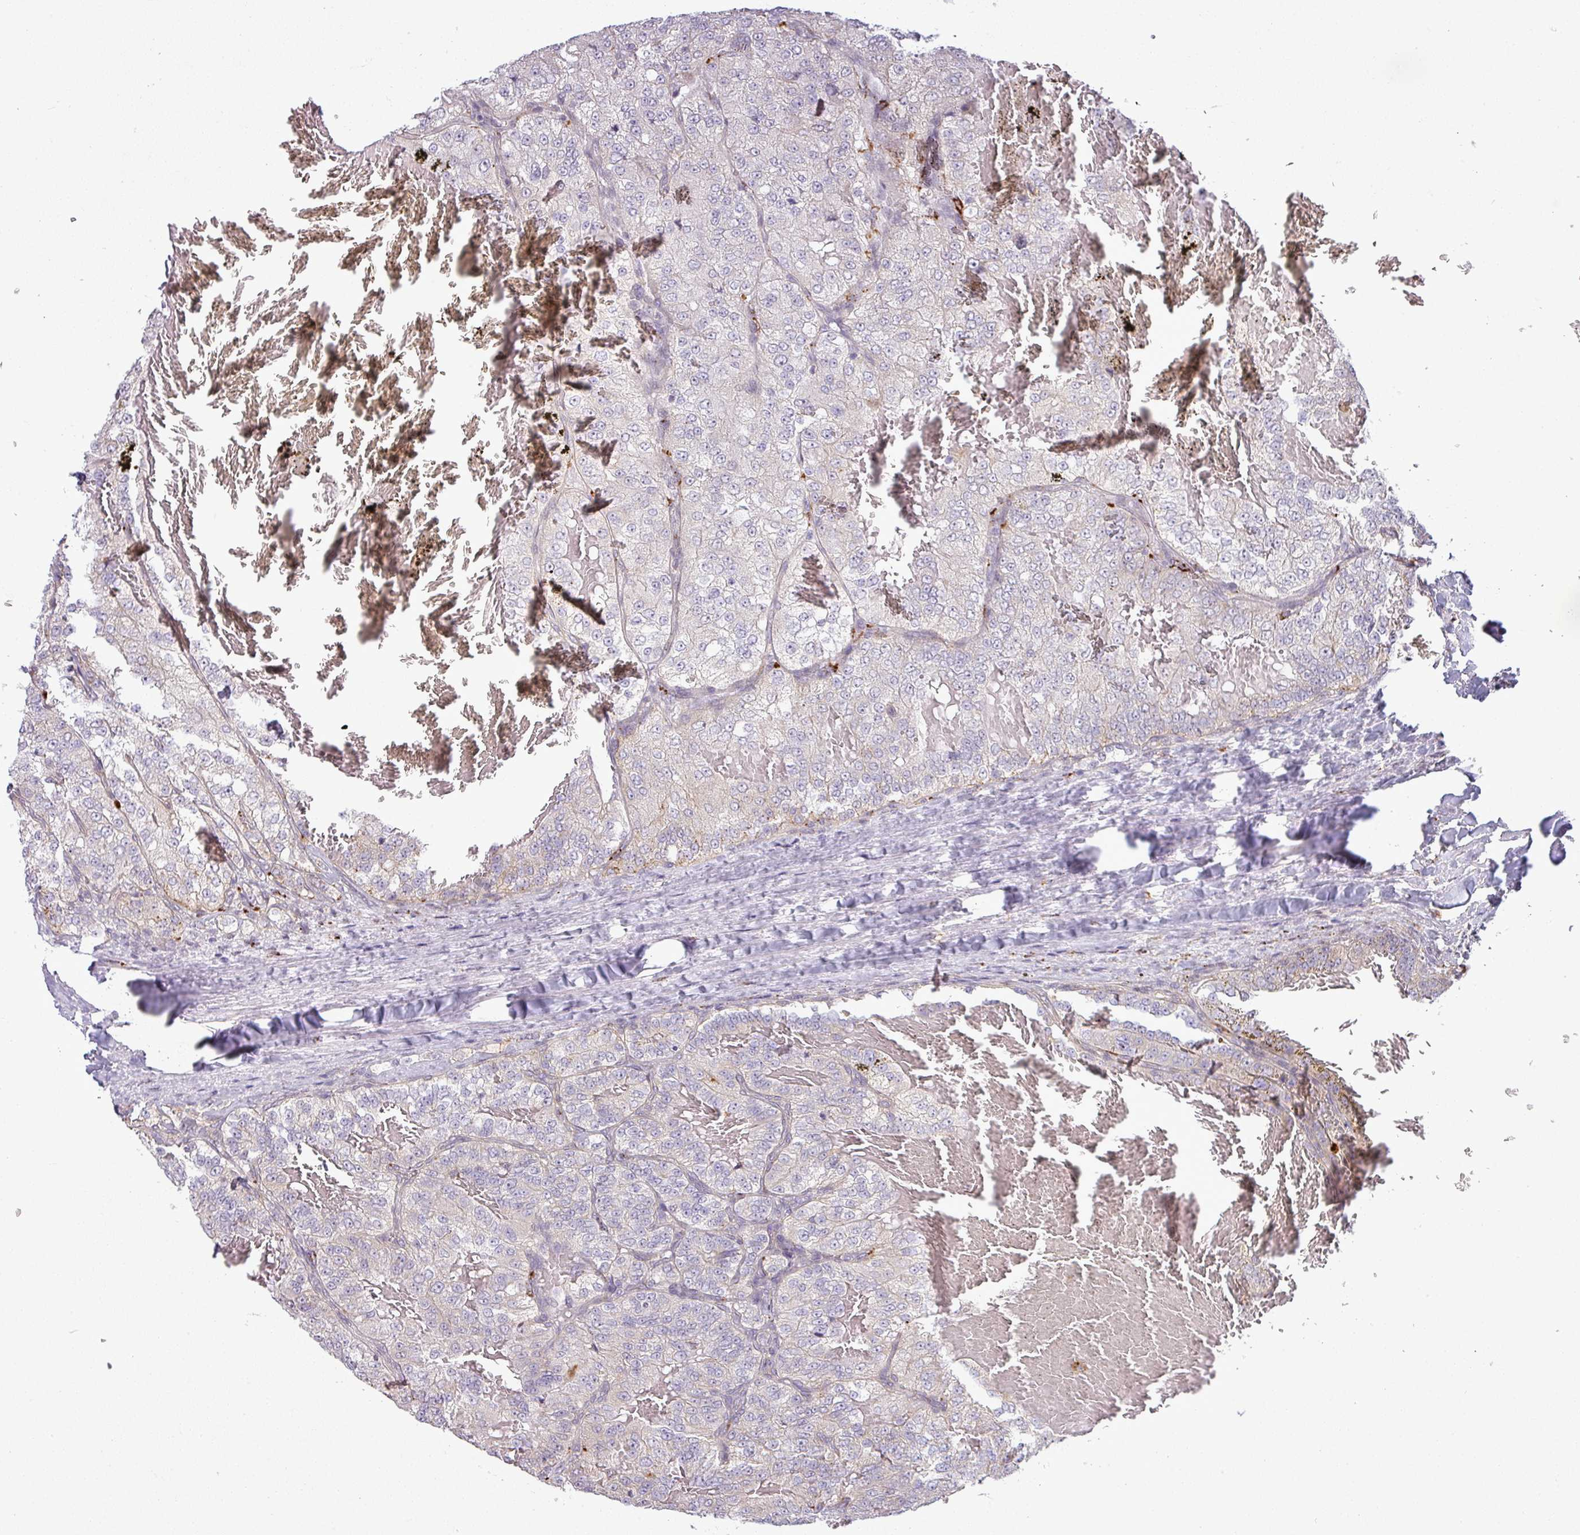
{"staining": {"intensity": "weak", "quantity": "<25%", "location": "cytoplasmic/membranous"}, "tissue": "renal cancer", "cell_type": "Tumor cells", "image_type": "cancer", "snomed": [{"axis": "morphology", "description": "Adenocarcinoma, NOS"}, {"axis": "topography", "description": "Kidney"}], "caption": "DAB (3,3'-diaminobenzidine) immunohistochemical staining of adenocarcinoma (renal) demonstrates no significant staining in tumor cells.", "gene": "CCDC144A", "patient": {"sex": "female", "age": 63}}